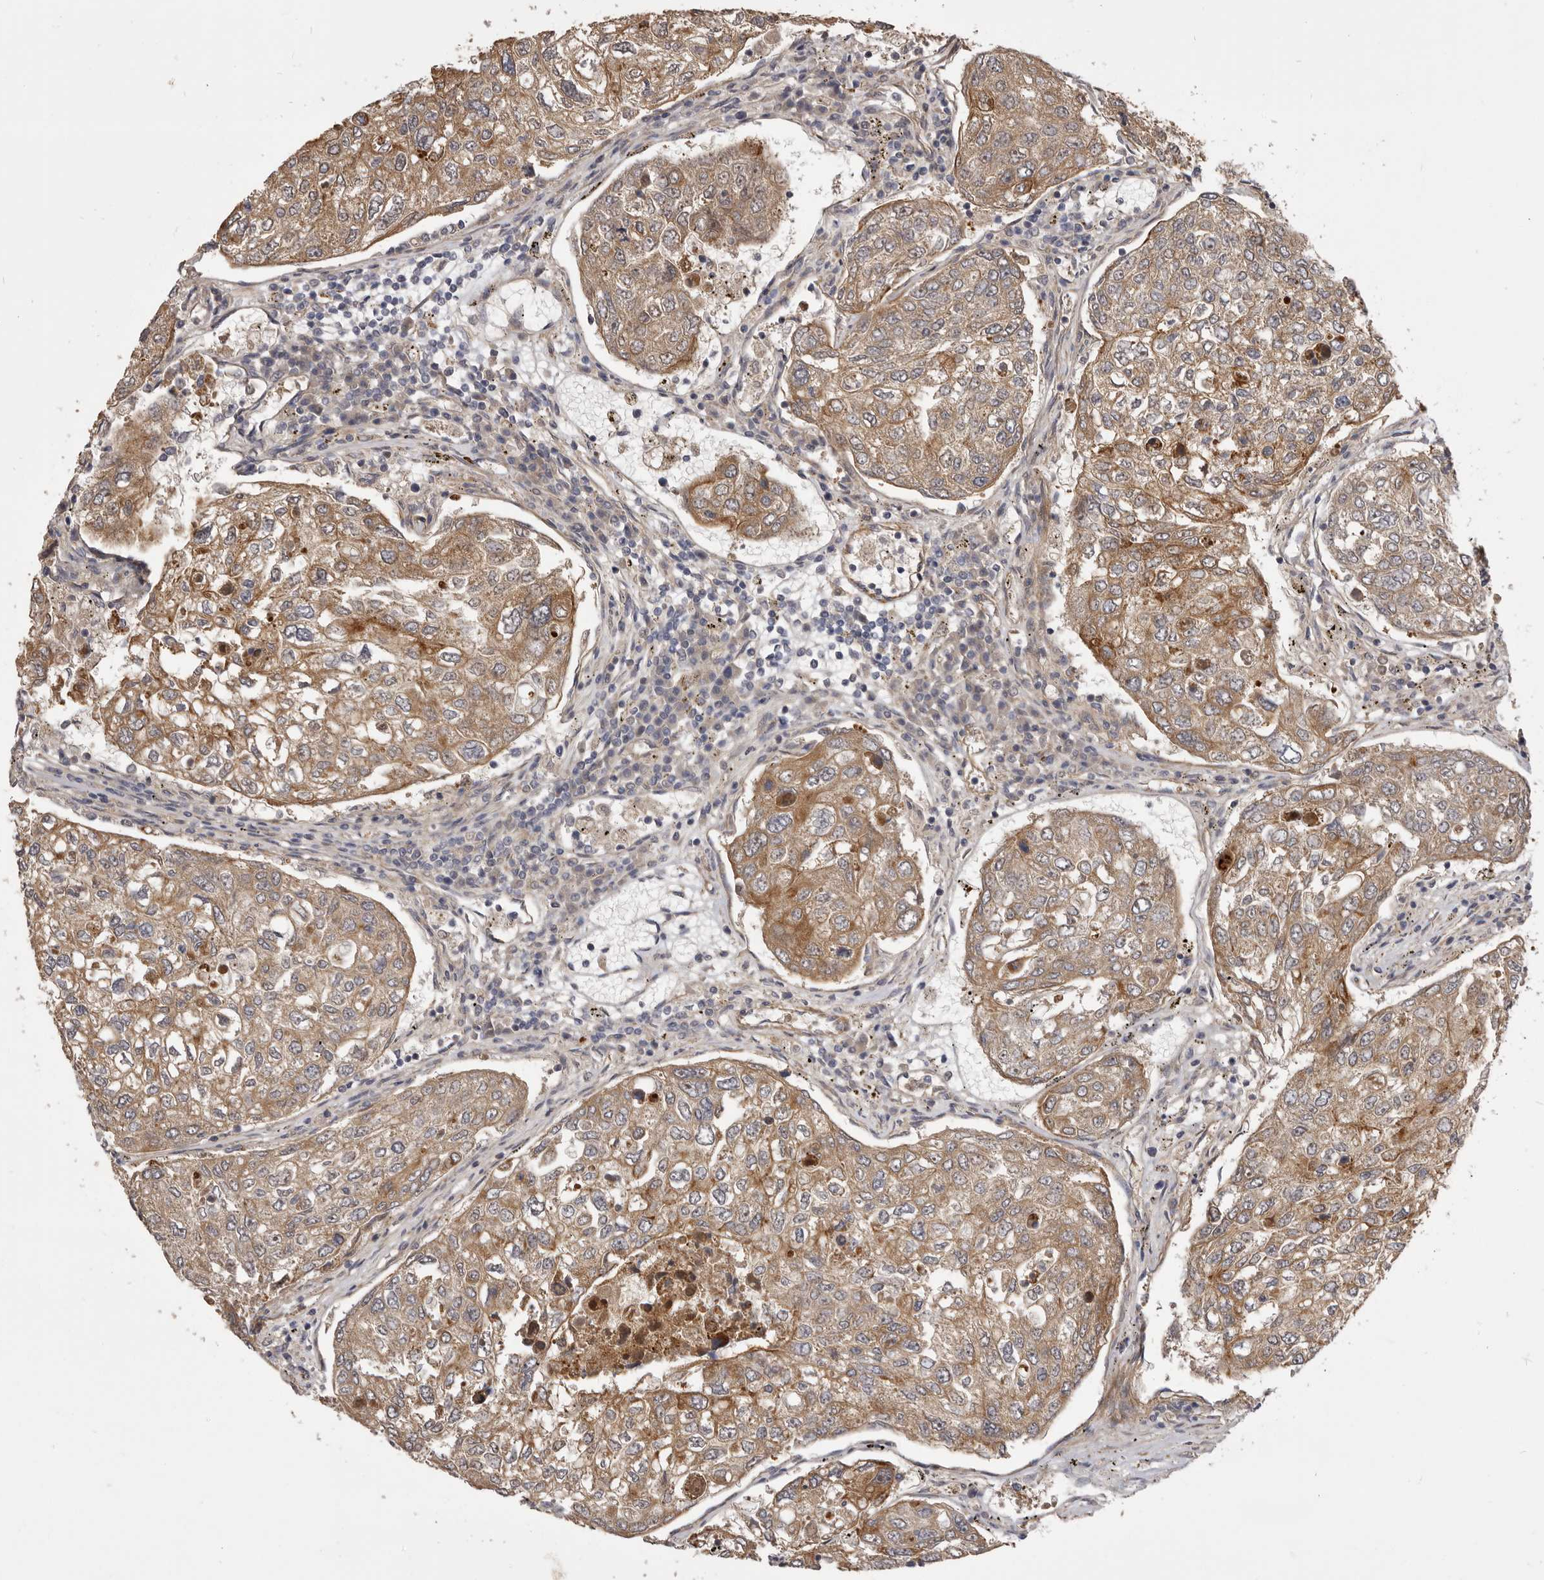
{"staining": {"intensity": "moderate", "quantity": ">75%", "location": "cytoplasmic/membranous"}, "tissue": "urothelial cancer", "cell_type": "Tumor cells", "image_type": "cancer", "snomed": [{"axis": "morphology", "description": "Urothelial carcinoma, High grade"}, {"axis": "topography", "description": "Lymph node"}, {"axis": "topography", "description": "Urinary bladder"}], "caption": "About >75% of tumor cells in urothelial carcinoma (high-grade) display moderate cytoplasmic/membranous protein staining as visualized by brown immunohistochemical staining.", "gene": "VPS45", "patient": {"sex": "male", "age": 51}}